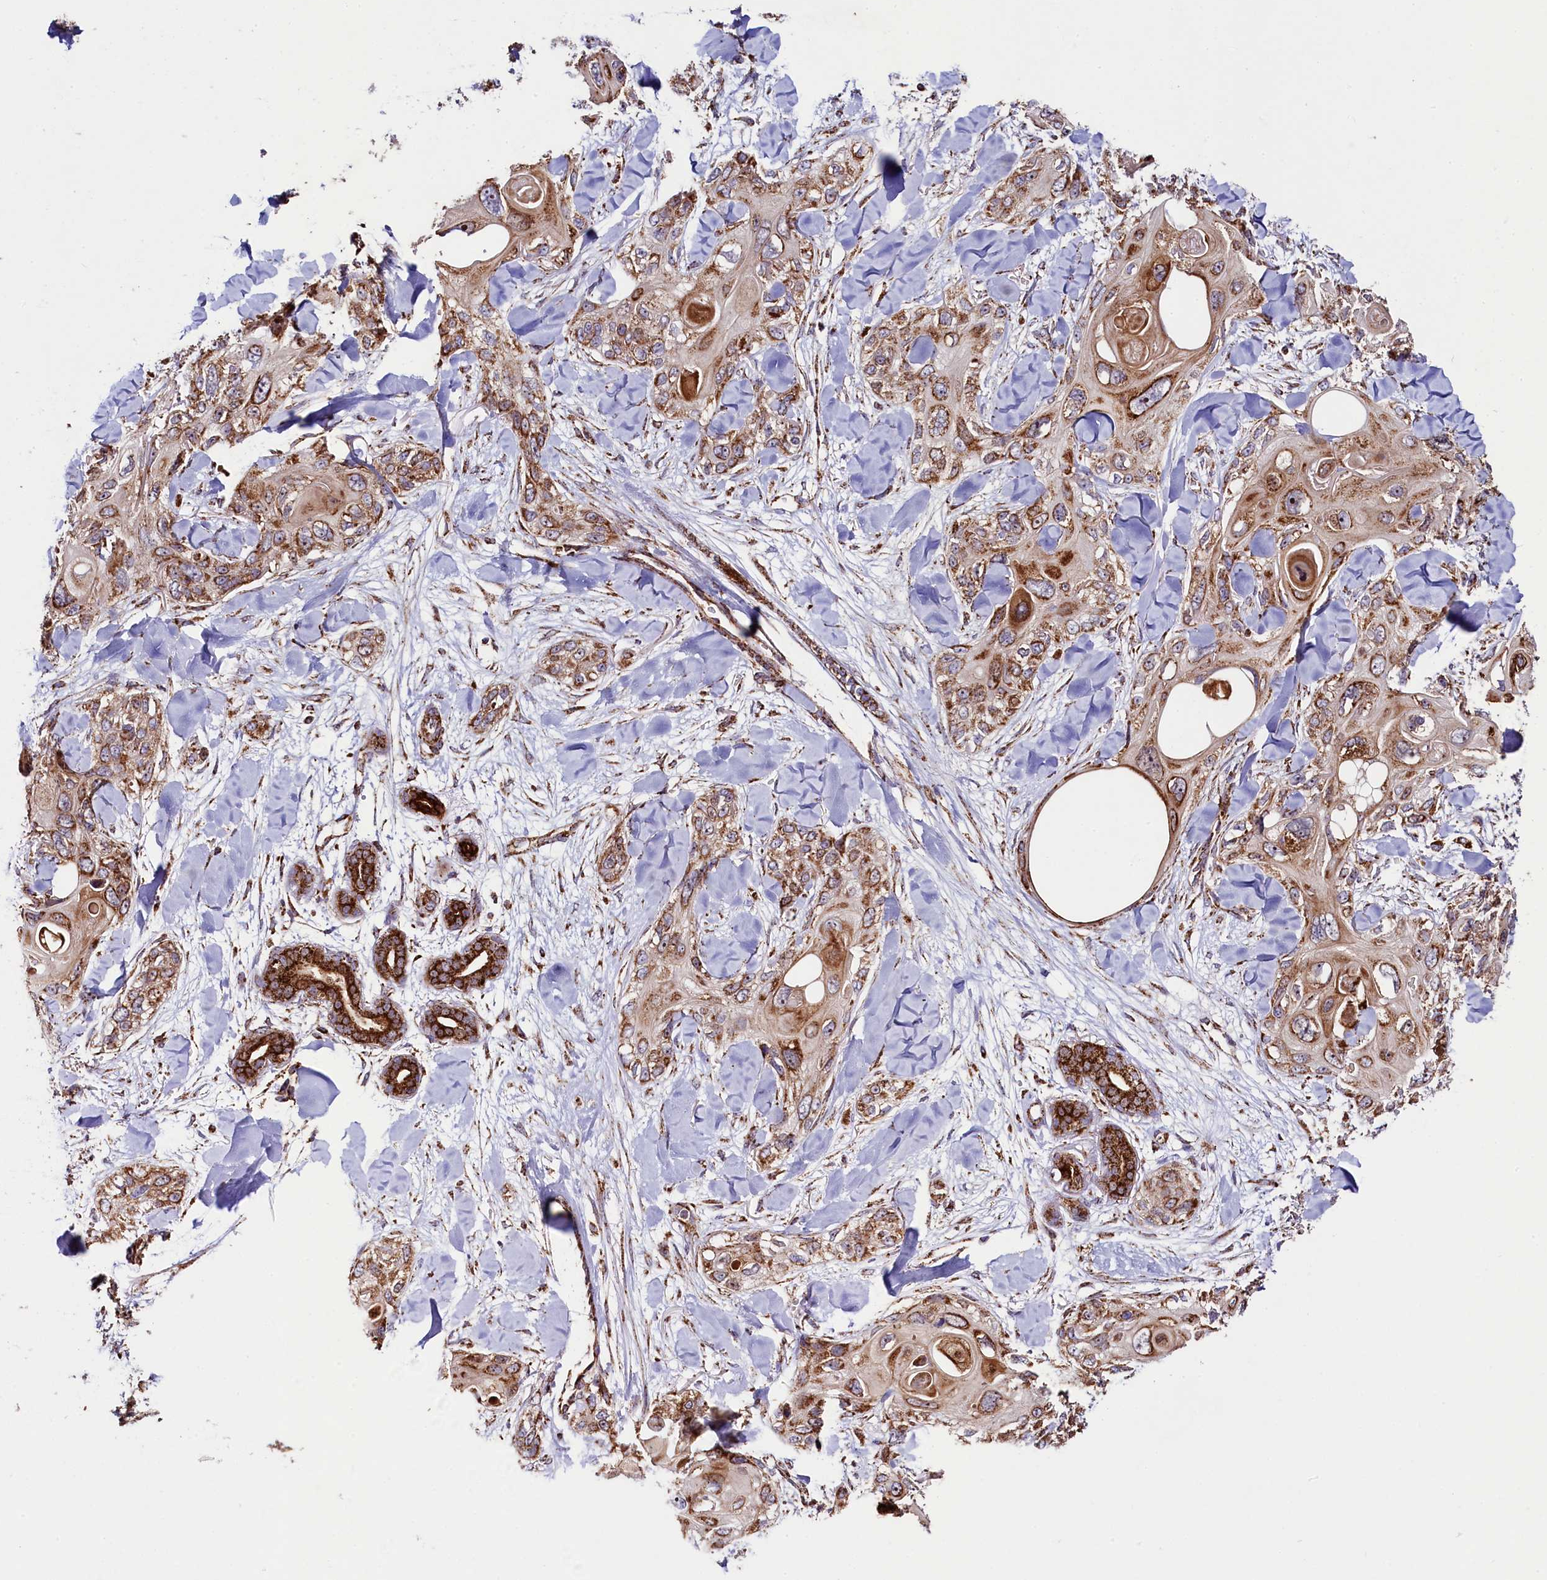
{"staining": {"intensity": "moderate", "quantity": ">75%", "location": "cytoplasmic/membranous"}, "tissue": "skin cancer", "cell_type": "Tumor cells", "image_type": "cancer", "snomed": [{"axis": "morphology", "description": "Normal tissue, NOS"}, {"axis": "morphology", "description": "Squamous cell carcinoma, NOS"}, {"axis": "topography", "description": "Skin"}], "caption": "Tumor cells exhibit medium levels of moderate cytoplasmic/membranous positivity in about >75% of cells in squamous cell carcinoma (skin).", "gene": "CLYBL", "patient": {"sex": "male", "age": 72}}